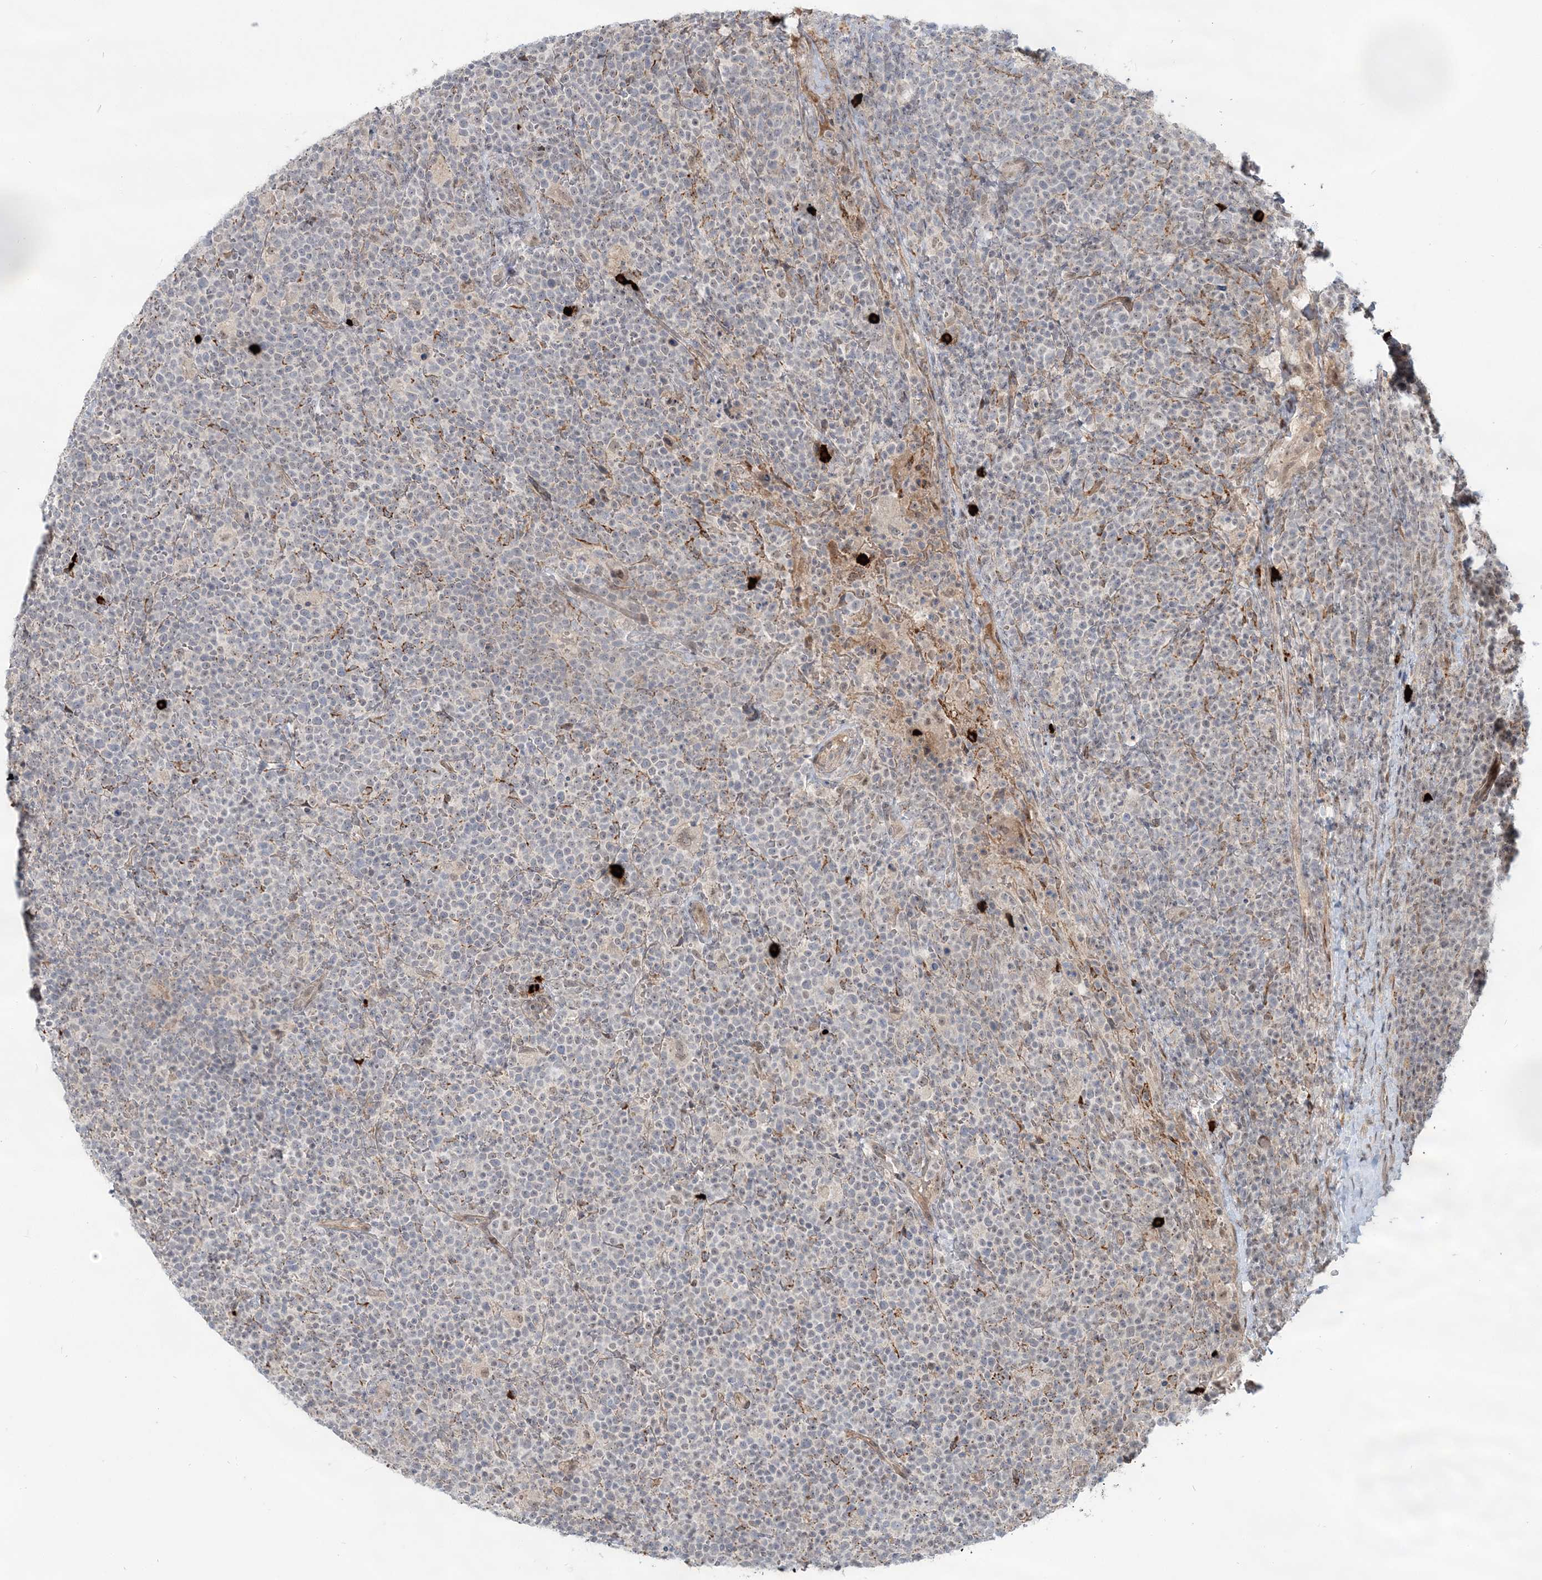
{"staining": {"intensity": "negative", "quantity": "none", "location": "none"}, "tissue": "lymphoma", "cell_type": "Tumor cells", "image_type": "cancer", "snomed": [{"axis": "morphology", "description": "Malignant lymphoma, non-Hodgkin's type, High grade"}, {"axis": "topography", "description": "Lymph node"}], "caption": "Tumor cells show no significant expression in lymphoma.", "gene": "SH3PXD2A", "patient": {"sex": "male", "age": 61}}